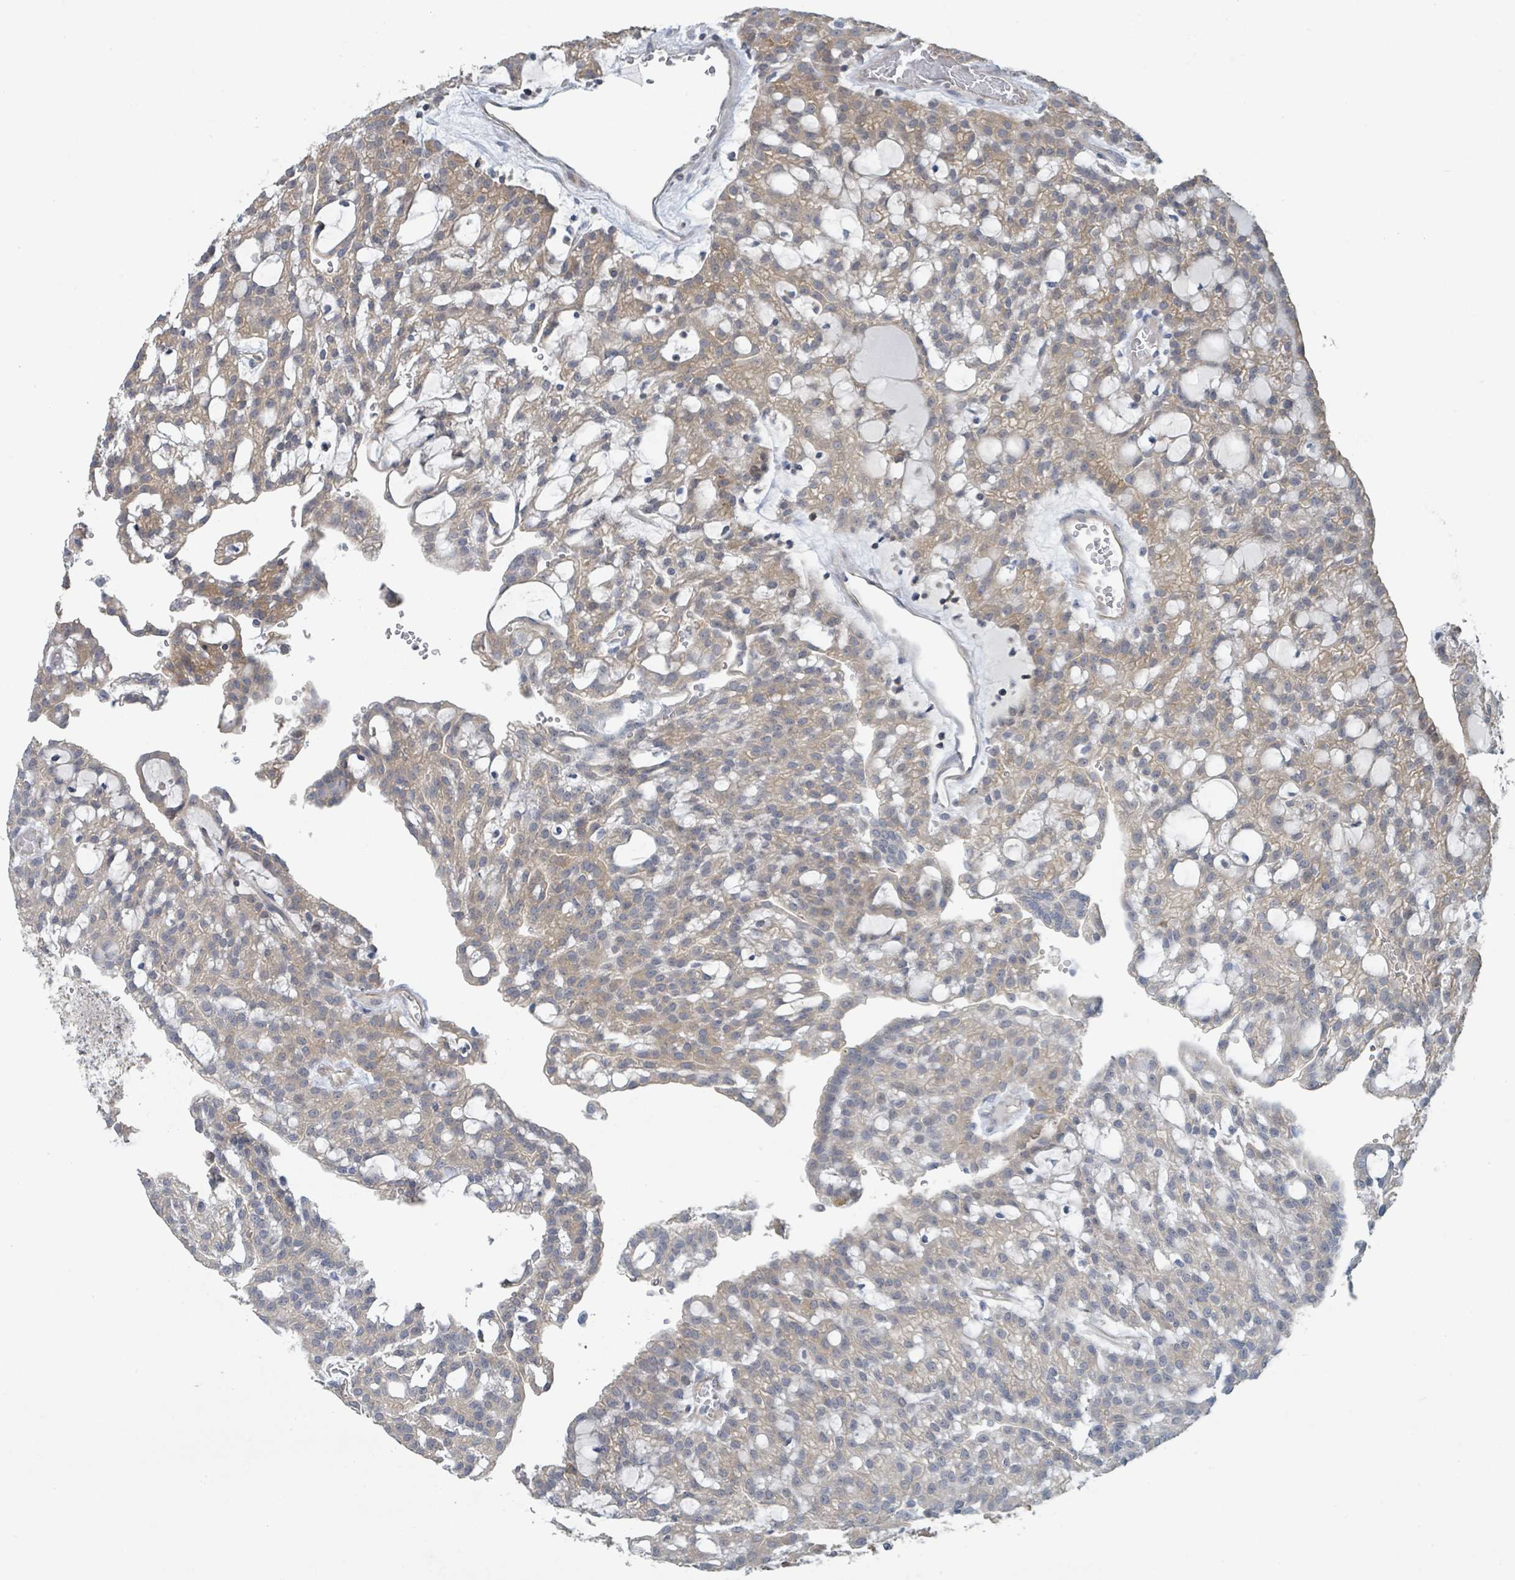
{"staining": {"intensity": "weak", "quantity": "25%-75%", "location": "cytoplasmic/membranous"}, "tissue": "renal cancer", "cell_type": "Tumor cells", "image_type": "cancer", "snomed": [{"axis": "morphology", "description": "Adenocarcinoma, NOS"}, {"axis": "topography", "description": "Kidney"}], "caption": "Immunohistochemical staining of human renal cancer (adenocarcinoma) displays low levels of weak cytoplasmic/membranous expression in approximately 25%-75% of tumor cells. (Stains: DAB (3,3'-diaminobenzidine) in brown, nuclei in blue, Microscopy: brightfield microscopy at high magnification).", "gene": "LRRC42", "patient": {"sex": "male", "age": 63}}